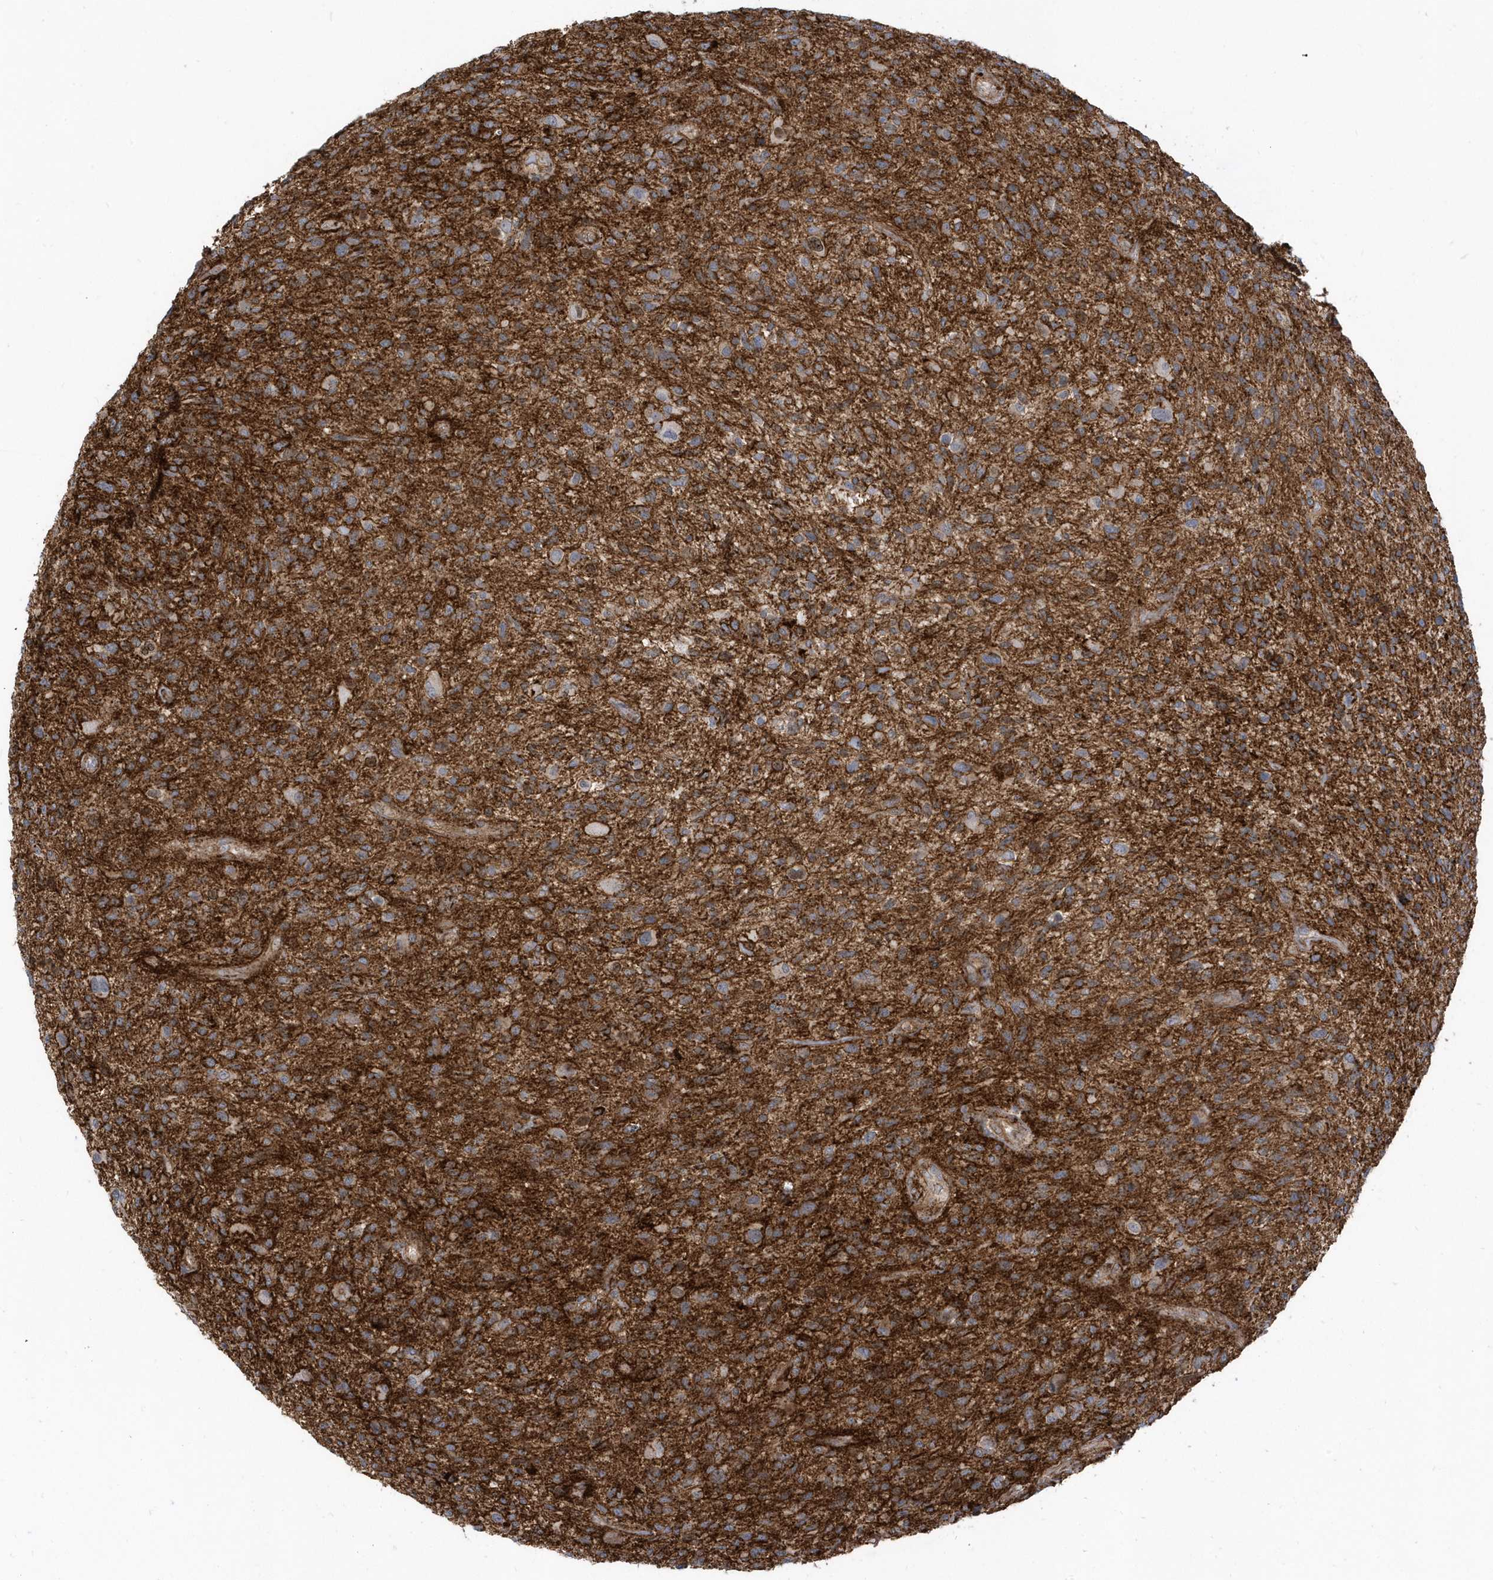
{"staining": {"intensity": "moderate", "quantity": "25%-75%", "location": "cytoplasmic/membranous"}, "tissue": "glioma", "cell_type": "Tumor cells", "image_type": "cancer", "snomed": [{"axis": "morphology", "description": "Glioma, malignant, High grade"}, {"axis": "topography", "description": "Brain"}], "caption": "This photomicrograph exhibits malignant glioma (high-grade) stained with IHC to label a protein in brown. The cytoplasmic/membranous of tumor cells show moderate positivity for the protein. Nuclei are counter-stained blue.", "gene": "HRH4", "patient": {"sex": "male", "age": 47}}